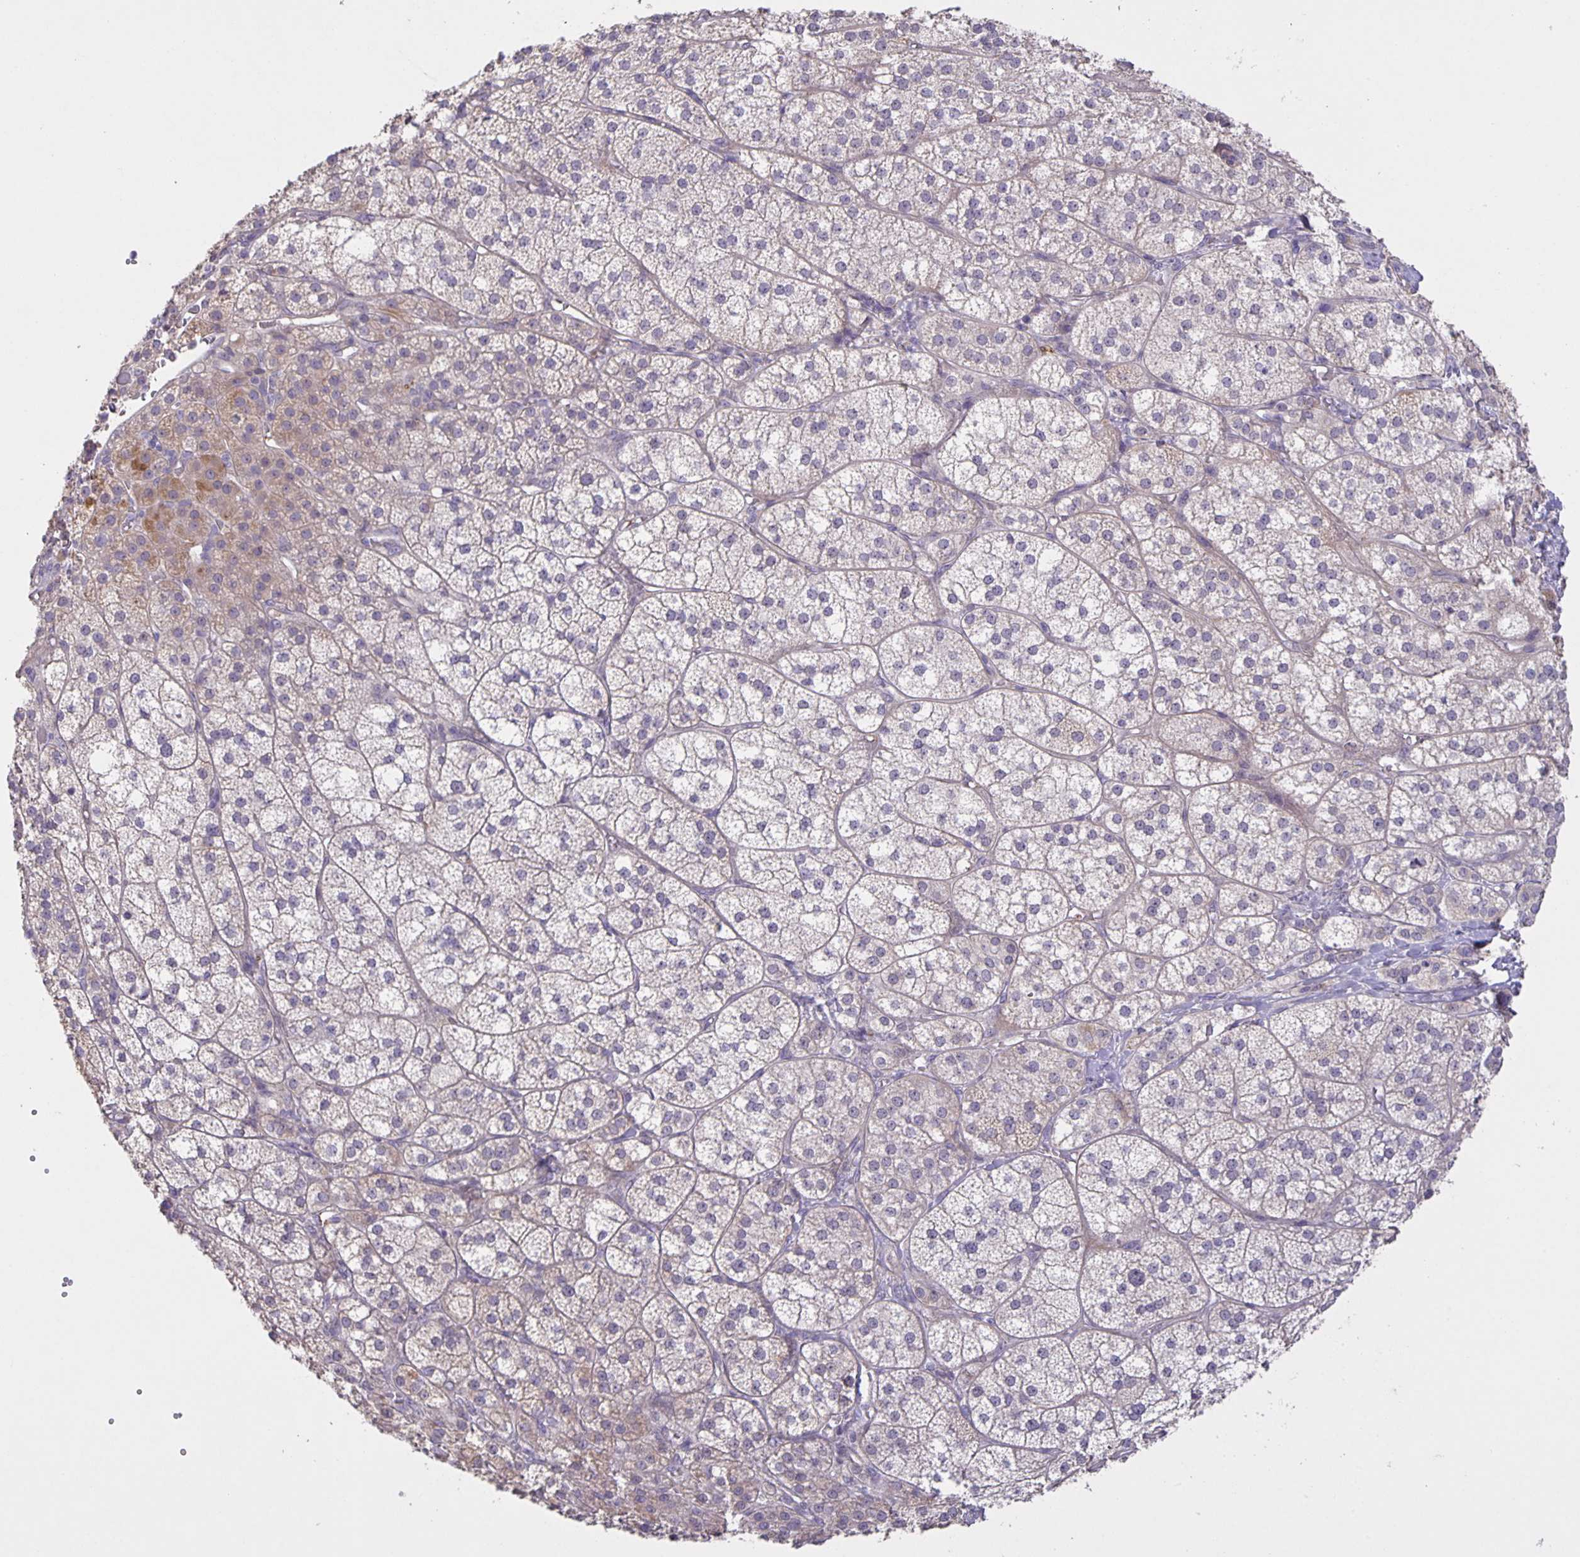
{"staining": {"intensity": "negative", "quantity": "none", "location": "none"}, "tissue": "adrenal gland", "cell_type": "Glandular cells", "image_type": "normal", "snomed": [{"axis": "morphology", "description": "Normal tissue, NOS"}, {"axis": "topography", "description": "Adrenal gland"}], "caption": "A high-resolution photomicrograph shows IHC staining of unremarkable adrenal gland, which reveals no significant staining in glandular cells.", "gene": "SRCIN1", "patient": {"sex": "female", "age": 60}}